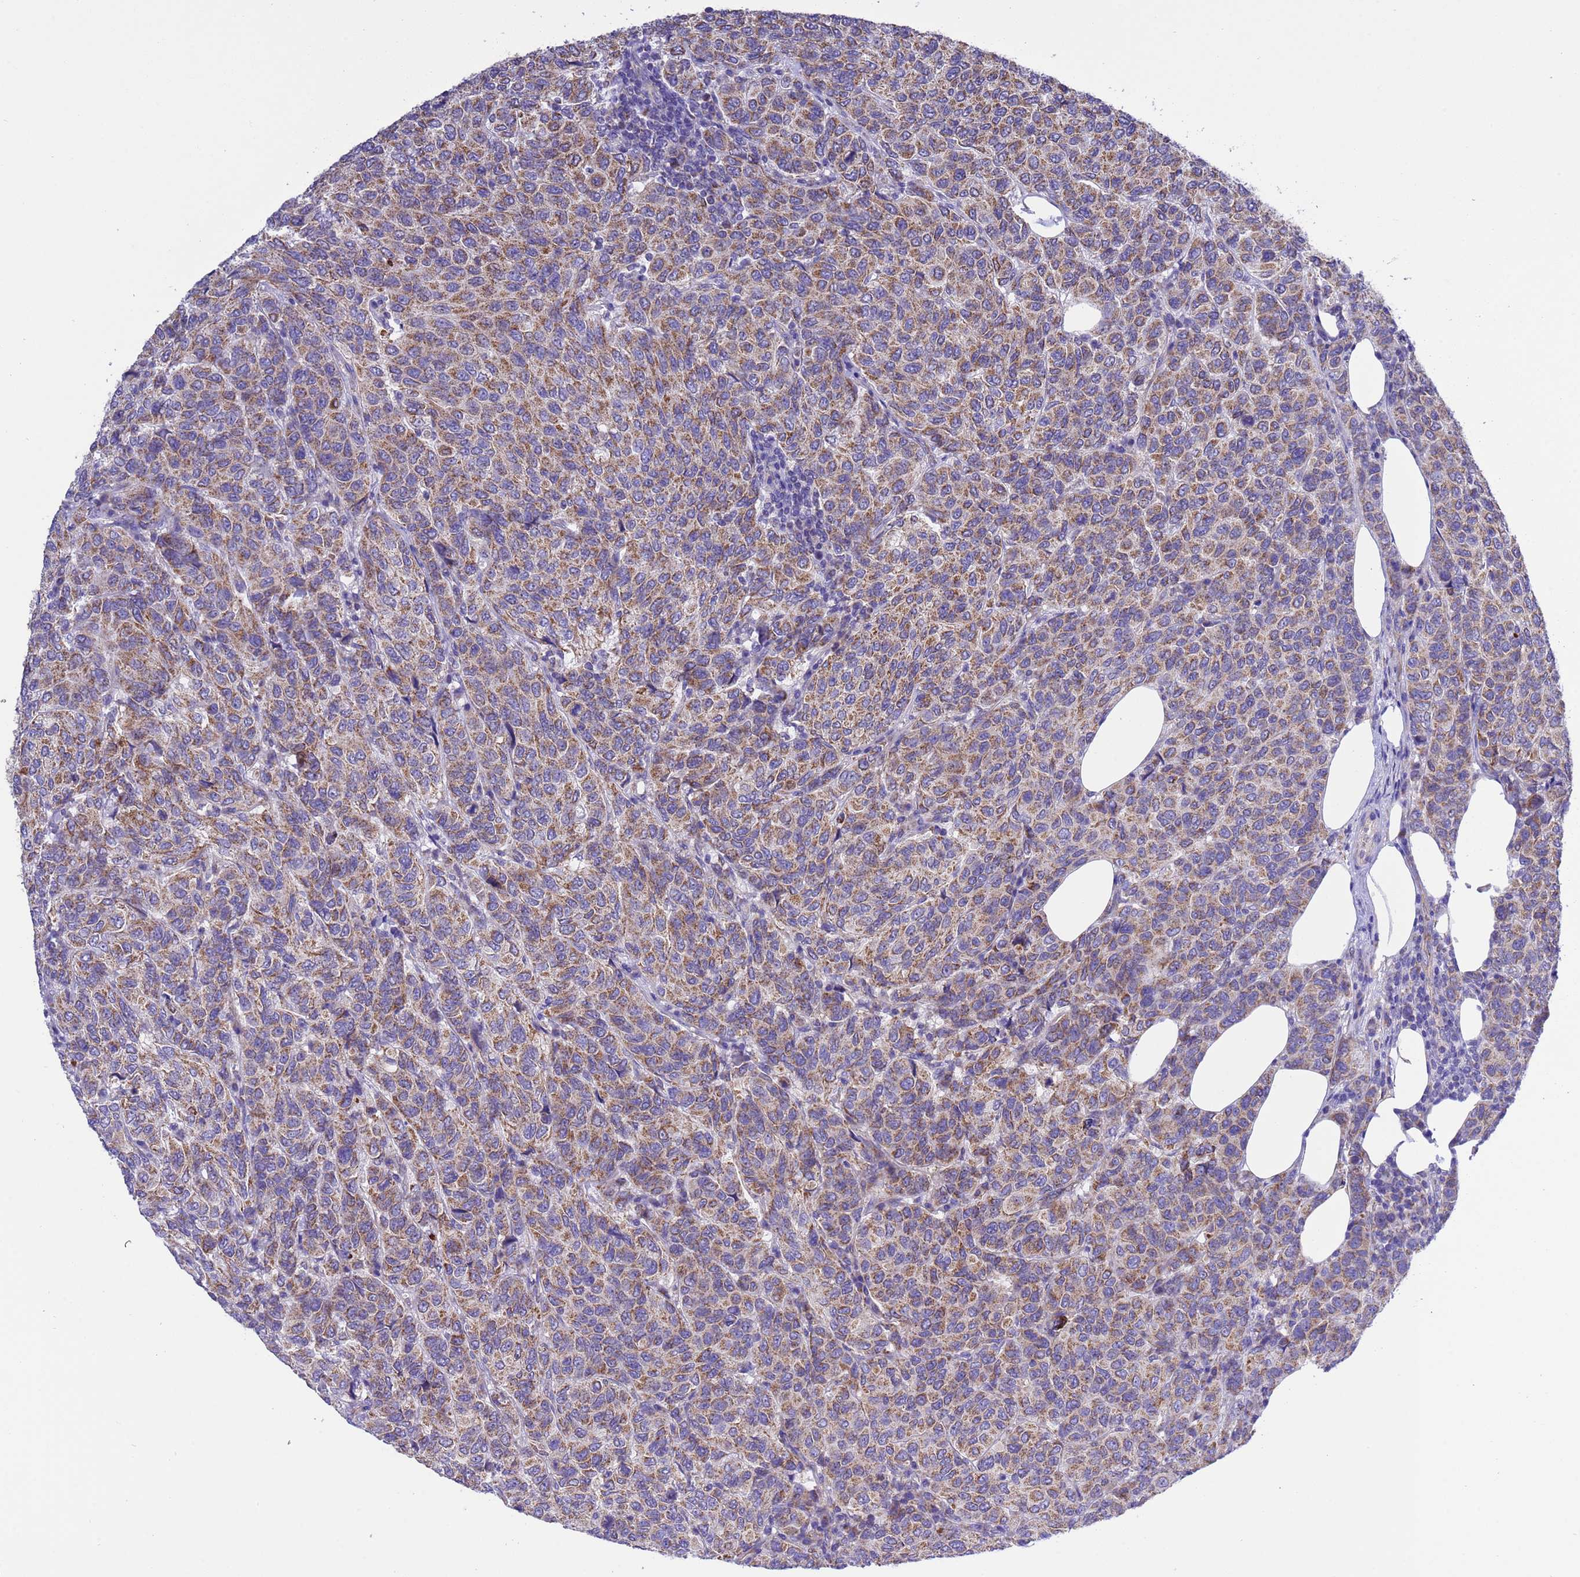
{"staining": {"intensity": "moderate", "quantity": "25%-75%", "location": "cytoplasmic/membranous"}, "tissue": "breast cancer", "cell_type": "Tumor cells", "image_type": "cancer", "snomed": [{"axis": "morphology", "description": "Duct carcinoma"}, {"axis": "topography", "description": "Breast"}], "caption": "About 25%-75% of tumor cells in human breast cancer display moderate cytoplasmic/membranous protein expression as visualized by brown immunohistochemical staining.", "gene": "CCDC191", "patient": {"sex": "female", "age": 55}}